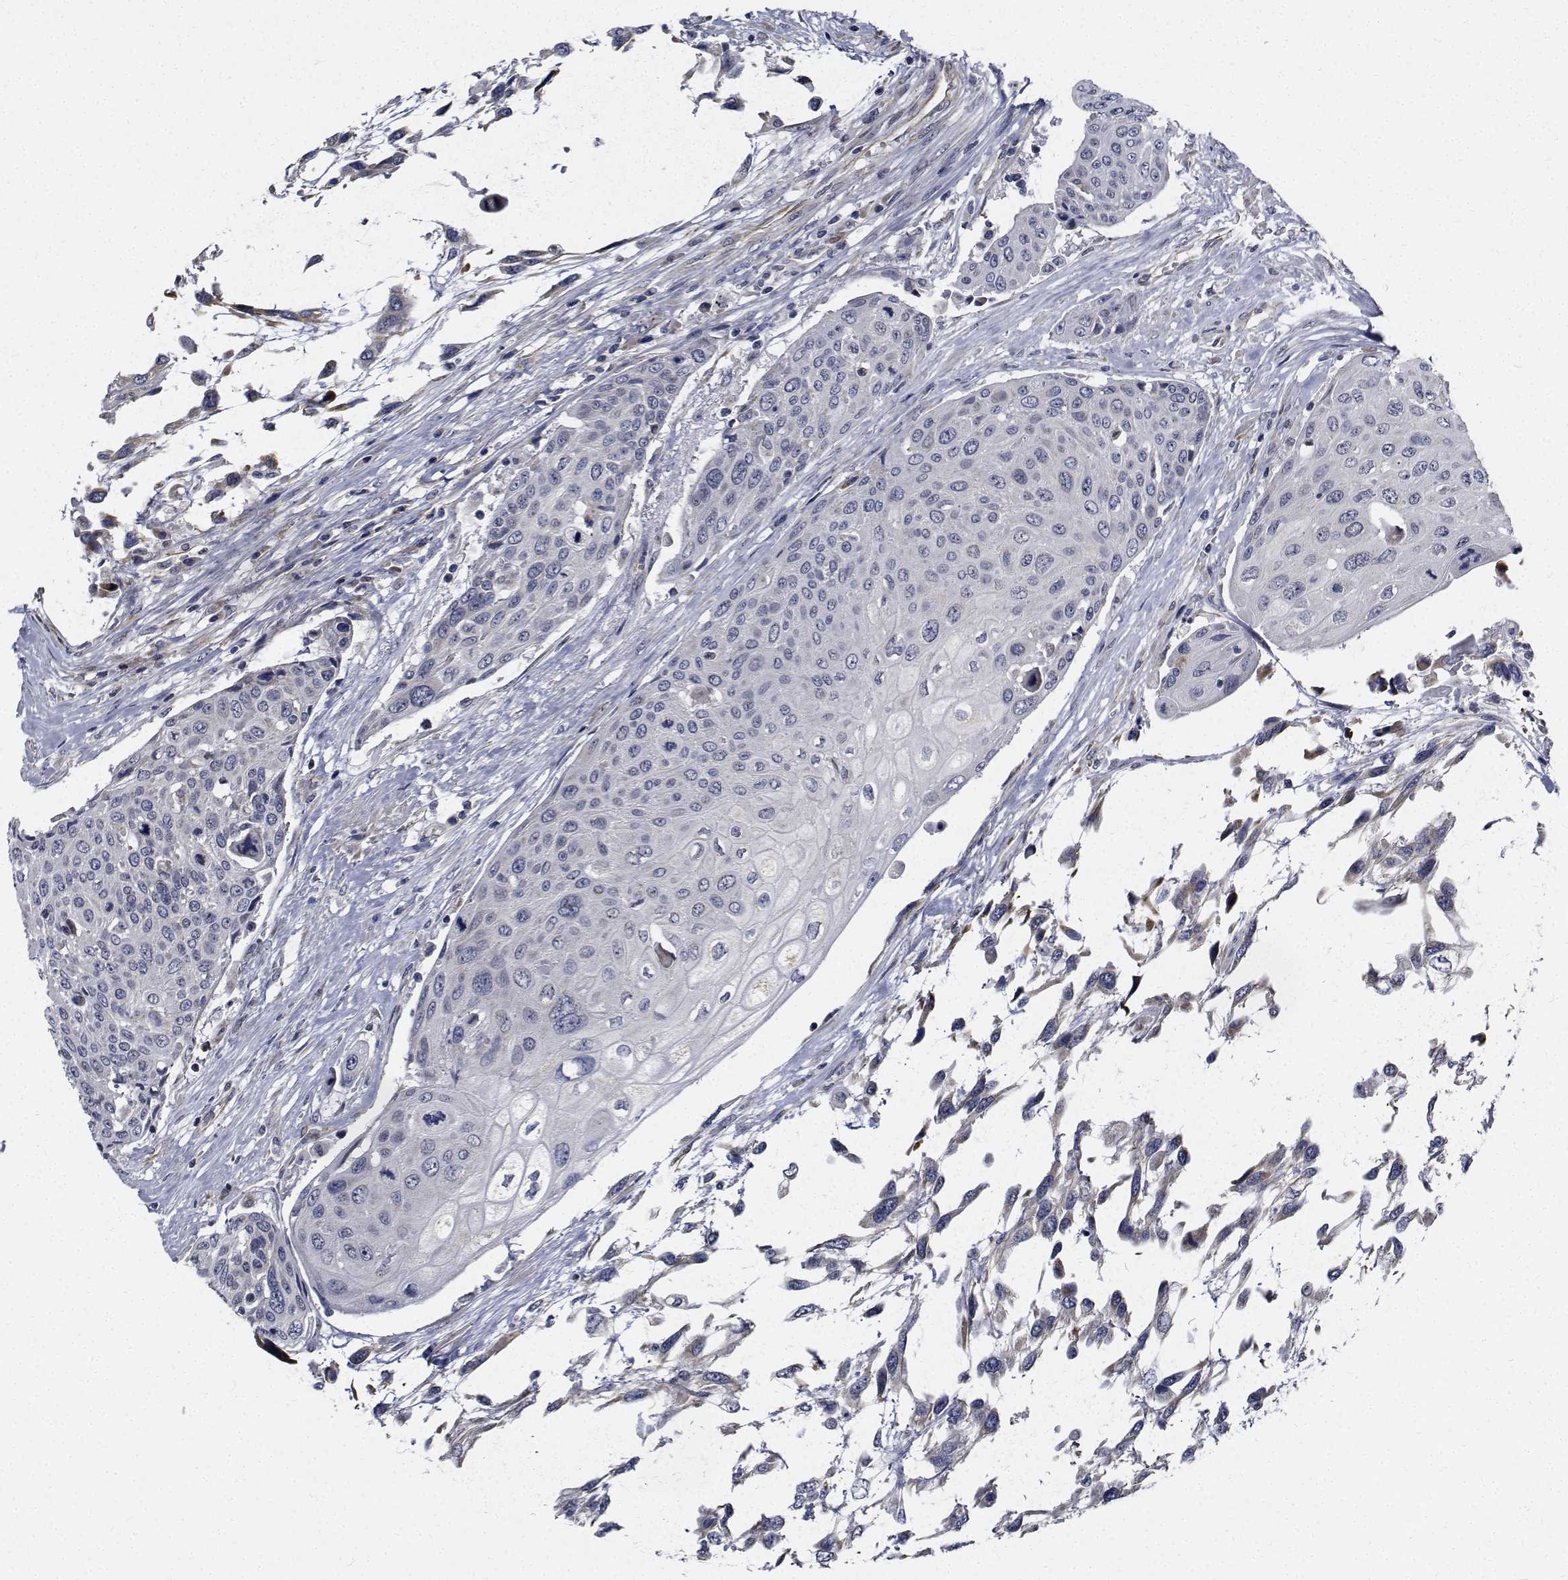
{"staining": {"intensity": "weak", "quantity": "<25%", "location": "cytoplasmic/membranous"}, "tissue": "urothelial cancer", "cell_type": "Tumor cells", "image_type": "cancer", "snomed": [{"axis": "morphology", "description": "Urothelial carcinoma, High grade"}, {"axis": "topography", "description": "Urinary bladder"}], "caption": "This is an immunohistochemistry (IHC) histopathology image of human high-grade urothelial carcinoma. There is no staining in tumor cells.", "gene": "TTBK1", "patient": {"sex": "female", "age": 70}}